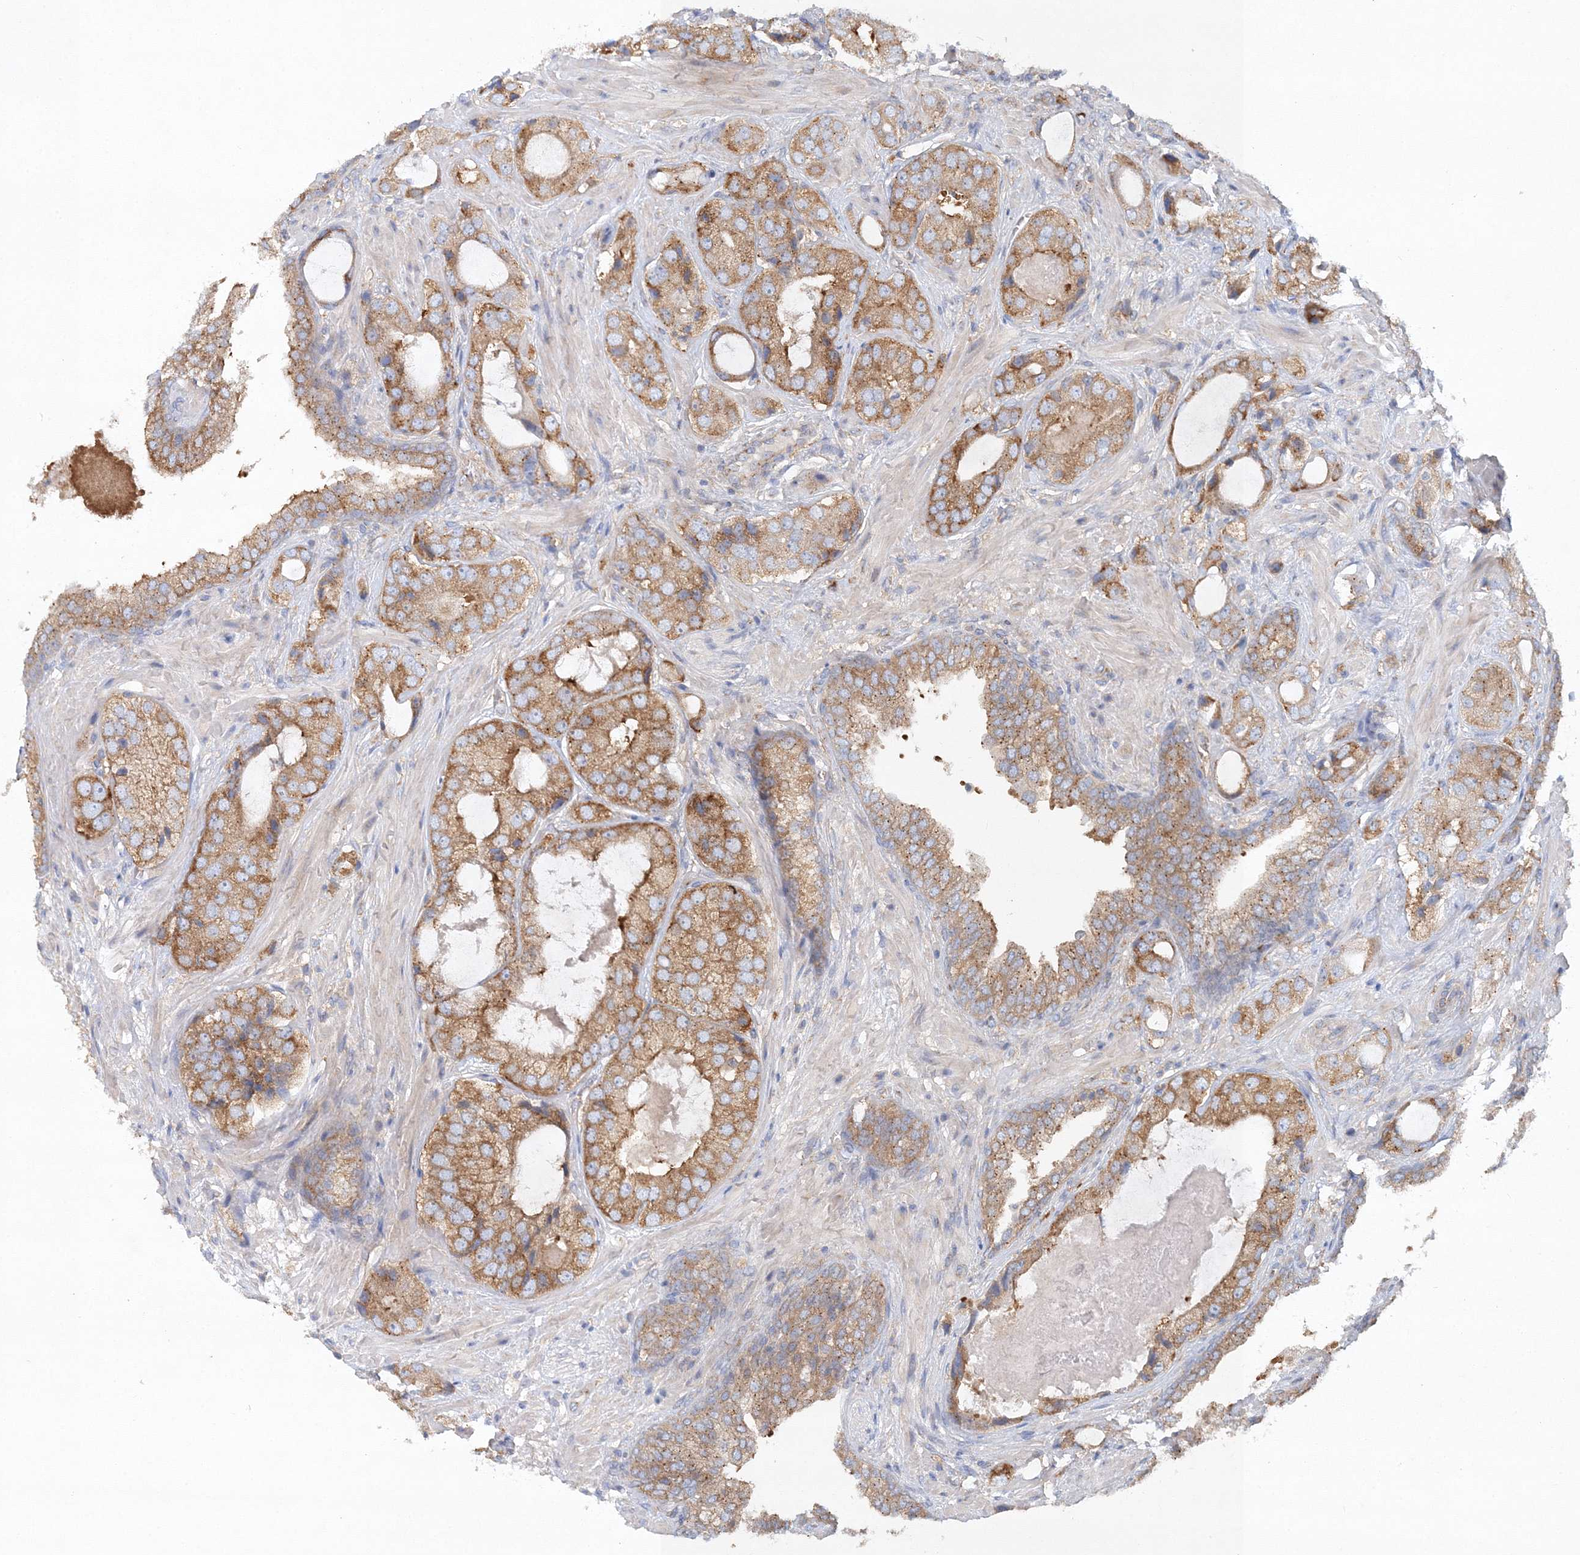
{"staining": {"intensity": "moderate", "quantity": ">75%", "location": "cytoplasmic/membranous"}, "tissue": "prostate cancer", "cell_type": "Tumor cells", "image_type": "cancer", "snomed": [{"axis": "morphology", "description": "Normal tissue, NOS"}, {"axis": "morphology", "description": "Adenocarcinoma, High grade"}, {"axis": "topography", "description": "Prostate"}, {"axis": "topography", "description": "Peripheral nerve tissue"}], "caption": "The image displays staining of prostate adenocarcinoma (high-grade), revealing moderate cytoplasmic/membranous protein positivity (brown color) within tumor cells. The staining was performed using DAB to visualize the protein expression in brown, while the nuclei were stained in blue with hematoxylin (Magnification: 20x).", "gene": "SEC23IP", "patient": {"sex": "male", "age": 59}}